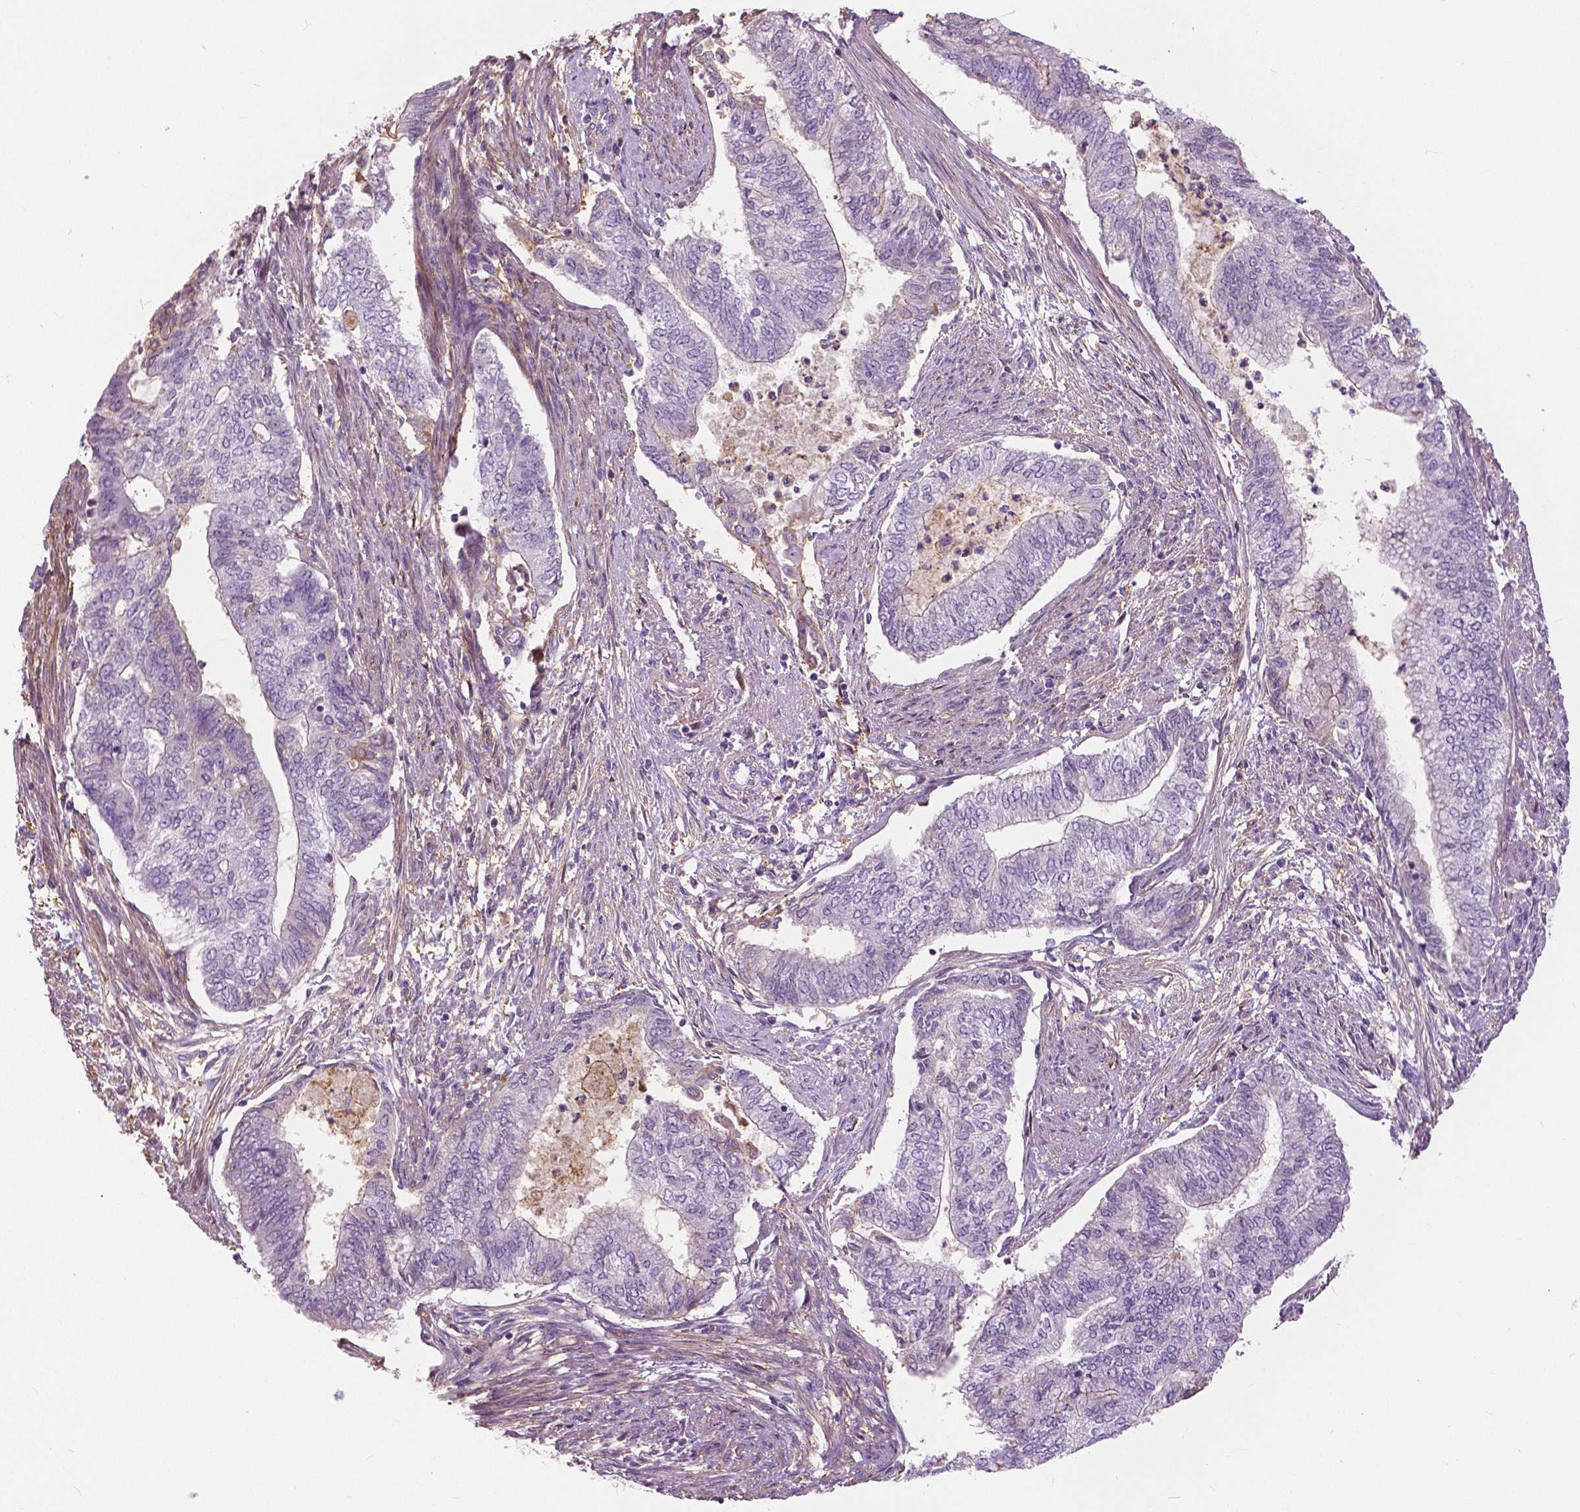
{"staining": {"intensity": "negative", "quantity": "none", "location": "none"}, "tissue": "endometrial cancer", "cell_type": "Tumor cells", "image_type": "cancer", "snomed": [{"axis": "morphology", "description": "Adenocarcinoma, NOS"}, {"axis": "topography", "description": "Endometrium"}], "caption": "Tumor cells are negative for brown protein staining in endometrial cancer.", "gene": "ANXA13", "patient": {"sex": "female", "age": 65}}